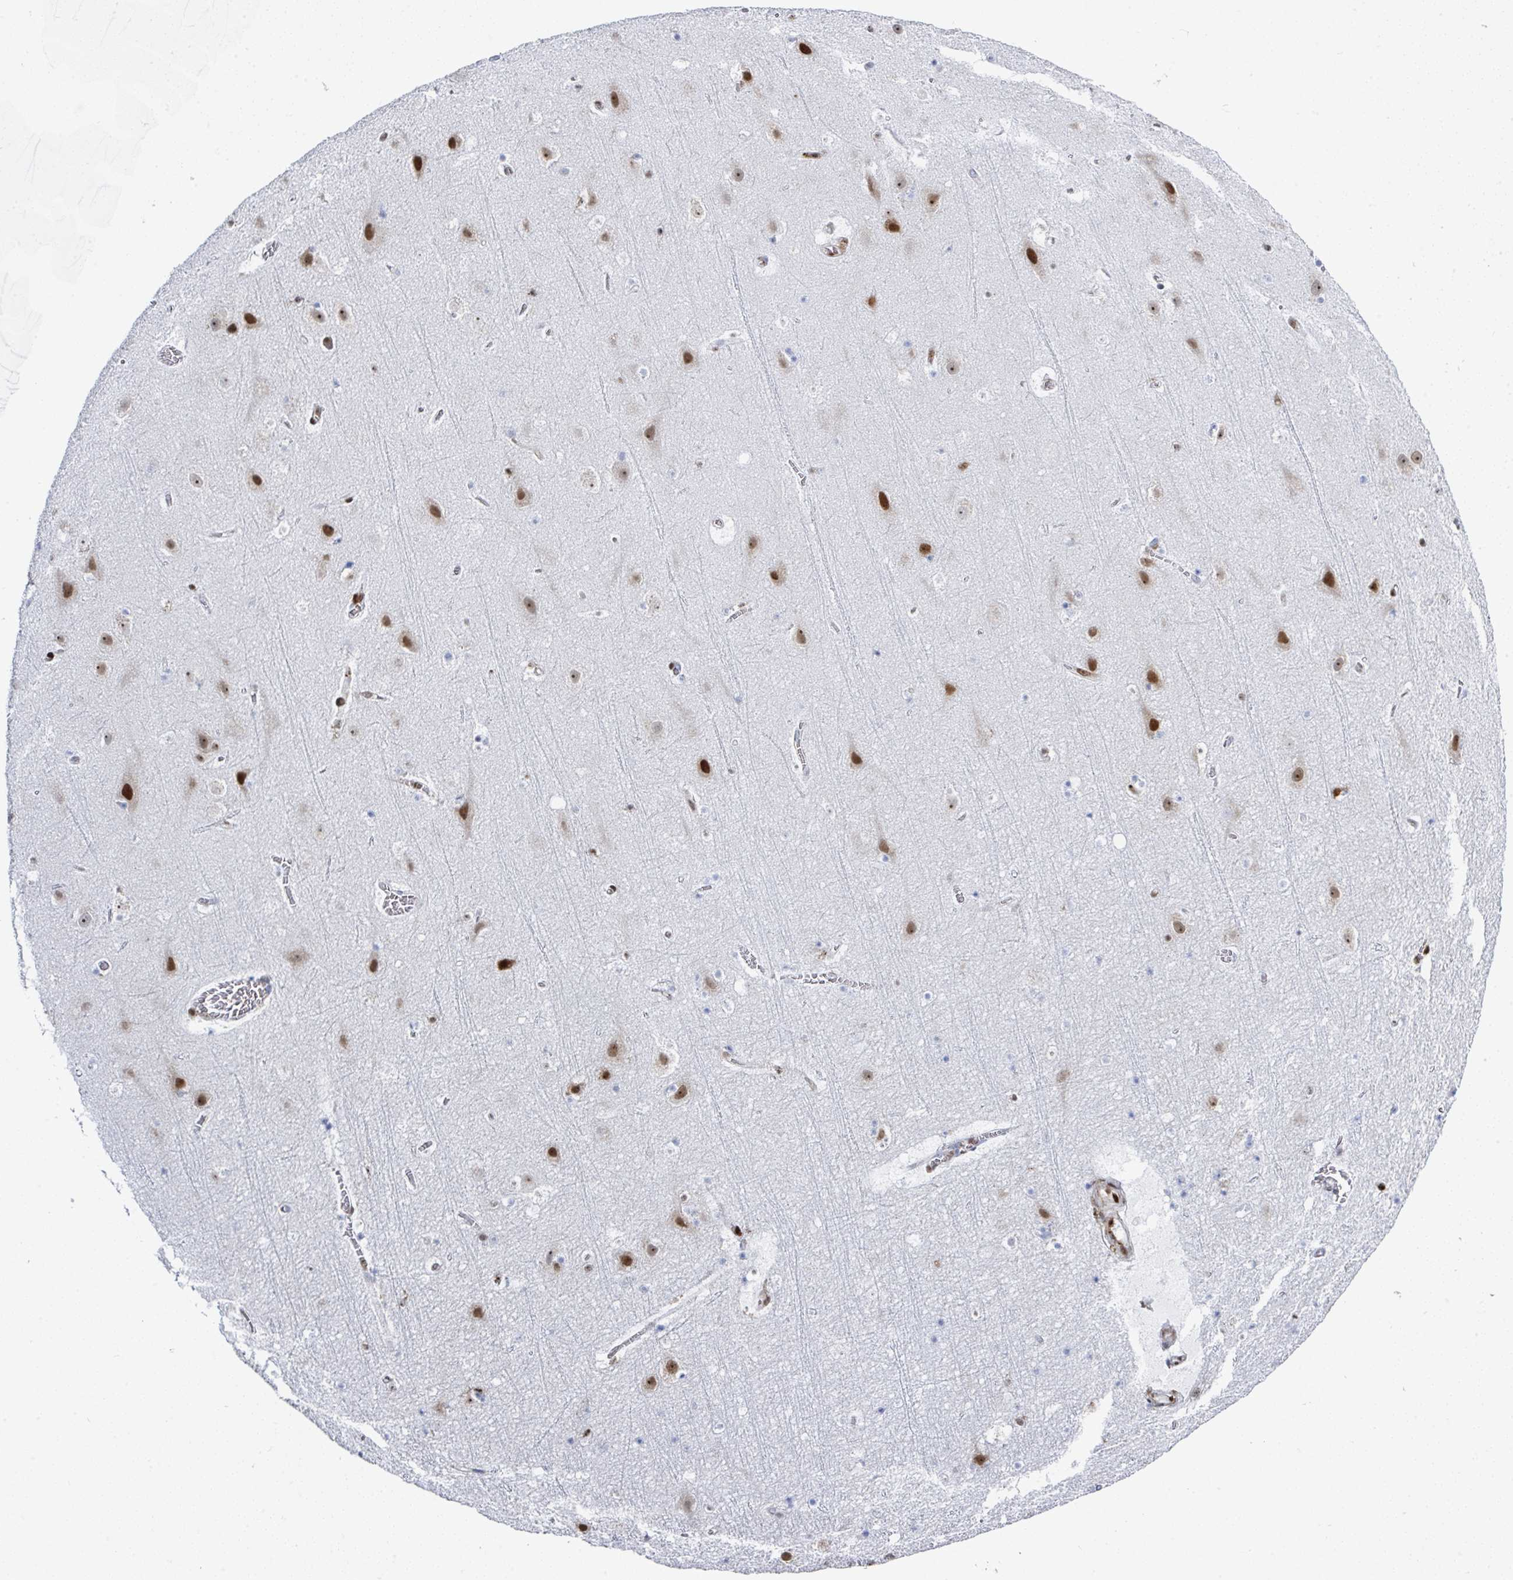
{"staining": {"intensity": "moderate", "quantity": "25%-75%", "location": "nuclear"}, "tissue": "cerebral cortex", "cell_type": "Endothelial cells", "image_type": "normal", "snomed": [{"axis": "morphology", "description": "Normal tissue, NOS"}, {"axis": "topography", "description": "Cerebral cortex"}], "caption": "Immunohistochemistry (IHC) of unremarkable cerebral cortex reveals medium levels of moderate nuclear positivity in approximately 25%-75% of endothelial cells.", "gene": "GAR1", "patient": {"sex": "female", "age": 42}}